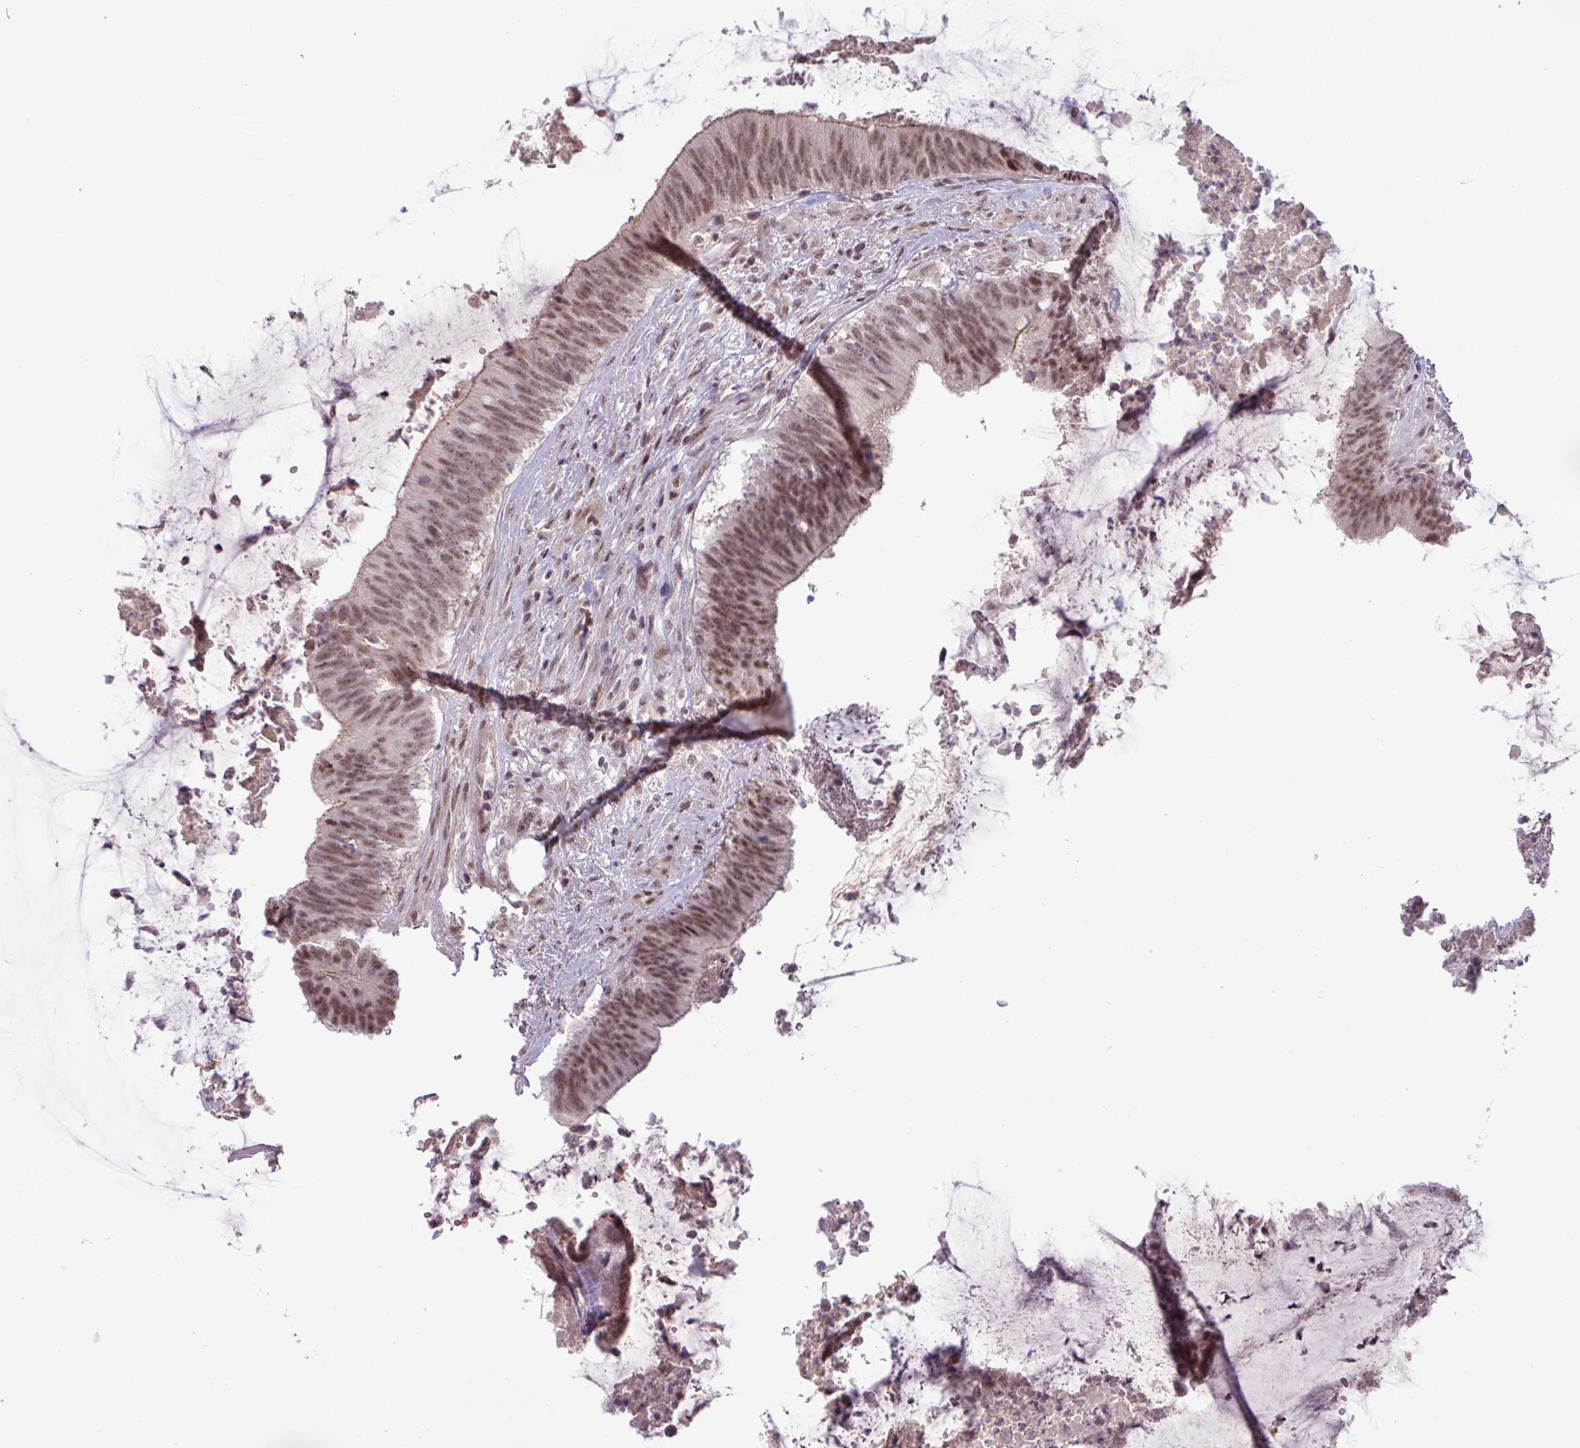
{"staining": {"intensity": "moderate", "quantity": ">75%", "location": "nuclear"}, "tissue": "colorectal cancer", "cell_type": "Tumor cells", "image_type": "cancer", "snomed": [{"axis": "morphology", "description": "Adenocarcinoma, NOS"}, {"axis": "topography", "description": "Colon"}], "caption": "Colorectal cancer (adenocarcinoma) stained with a protein marker exhibits moderate staining in tumor cells.", "gene": "PTPN20", "patient": {"sex": "female", "age": 43}}